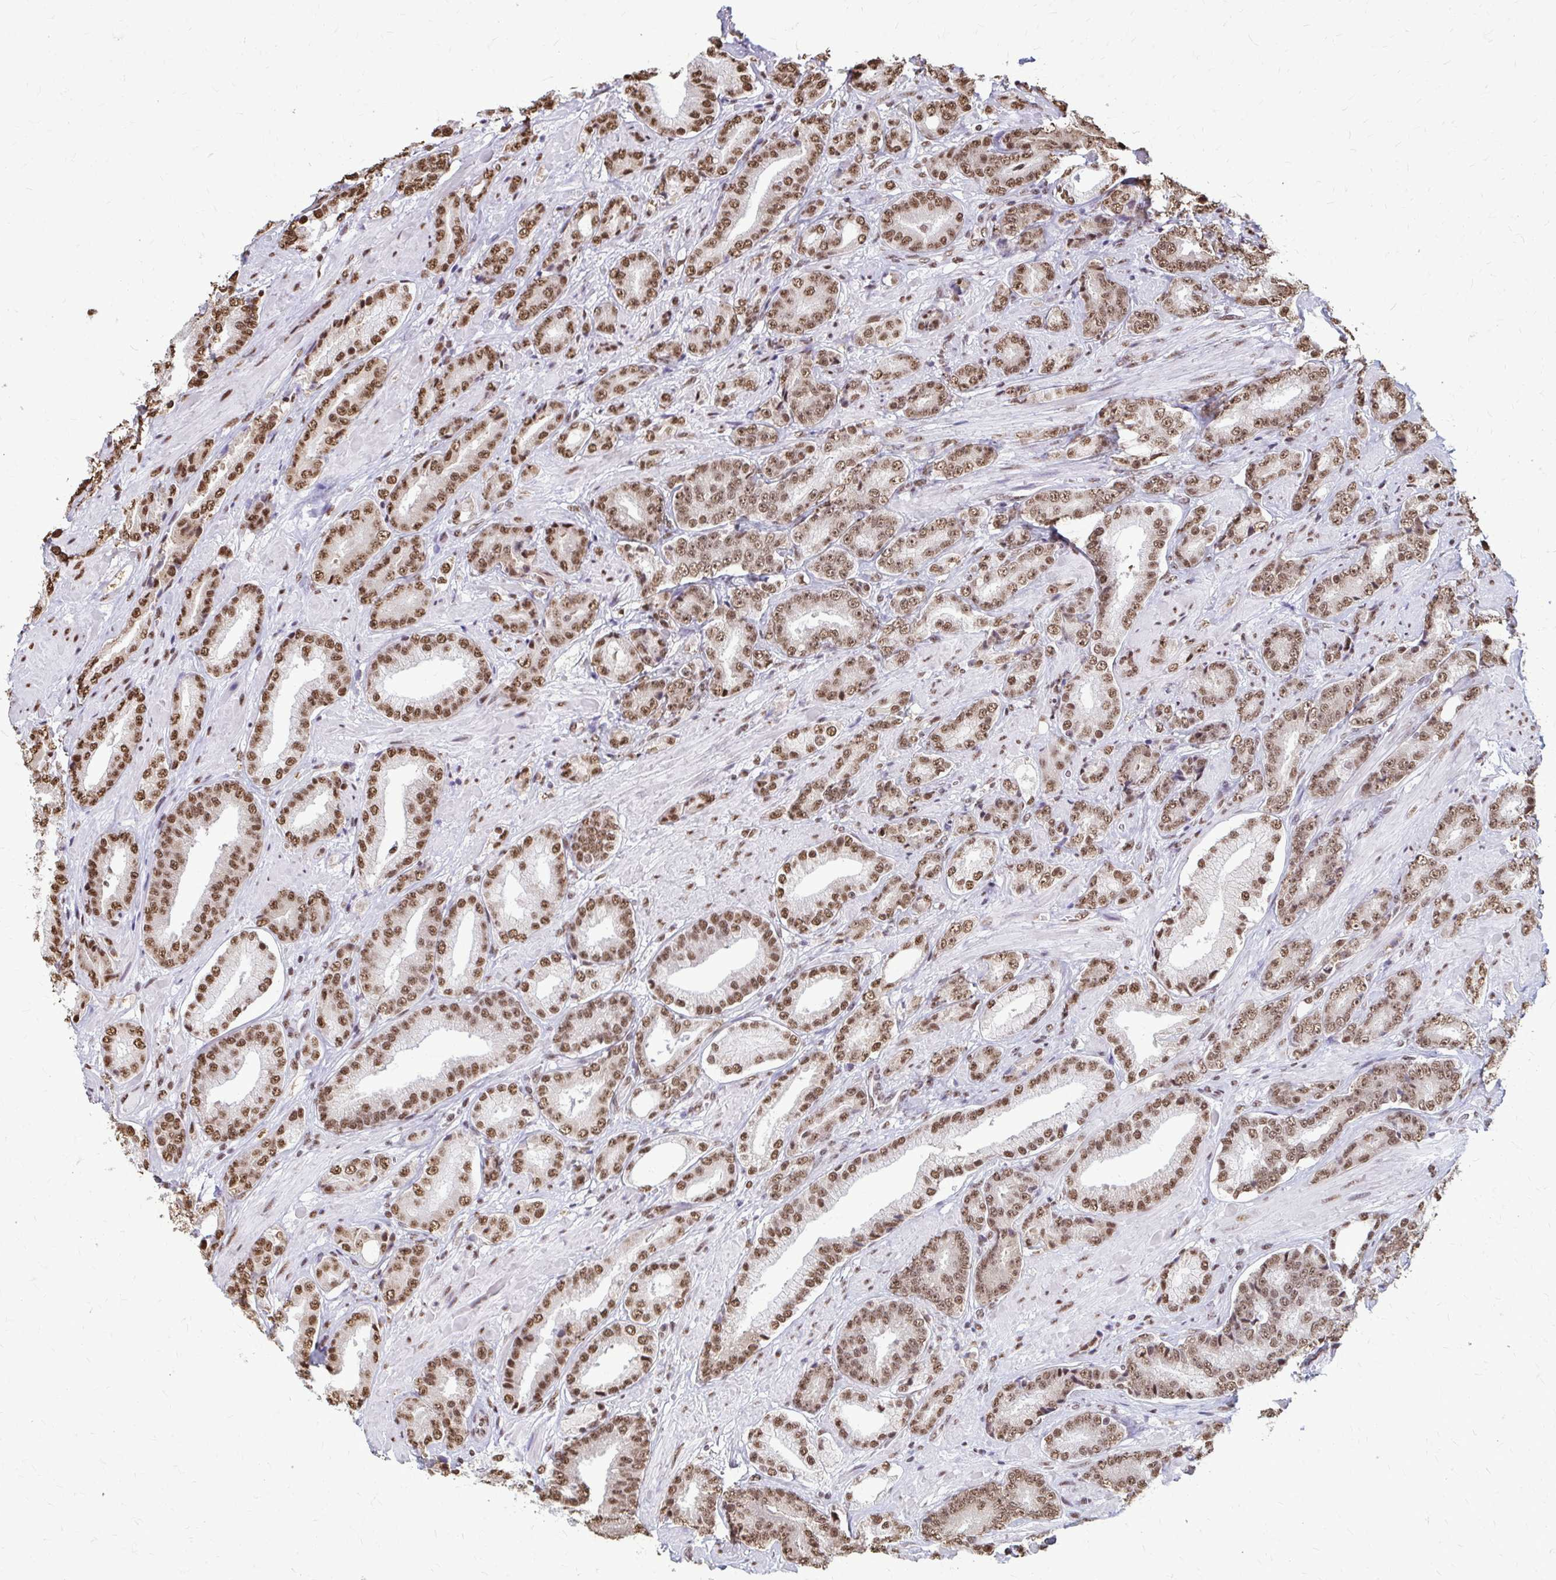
{"staining": {"intensity": "moderate", "quantity": ">75%", "location": "nuclear"}, "tissue": "prostate cancer", "cell_type": "Tumor cells", "image_type": "cancer", "snomed": [{"axis": "morphology", "description": "Adenocarcinoma, High grade"}, {"axis": "topography", "description": "Prostate"}], "caption": "This image exhibits IHC staining of prostate cancer (adenocarcinoma (high-grade)), with medium moderate nuclear expression in approximately >75% of tumor cells.", "gene": "SNRPA", "patient": {"sex": "male", "age": 56}}